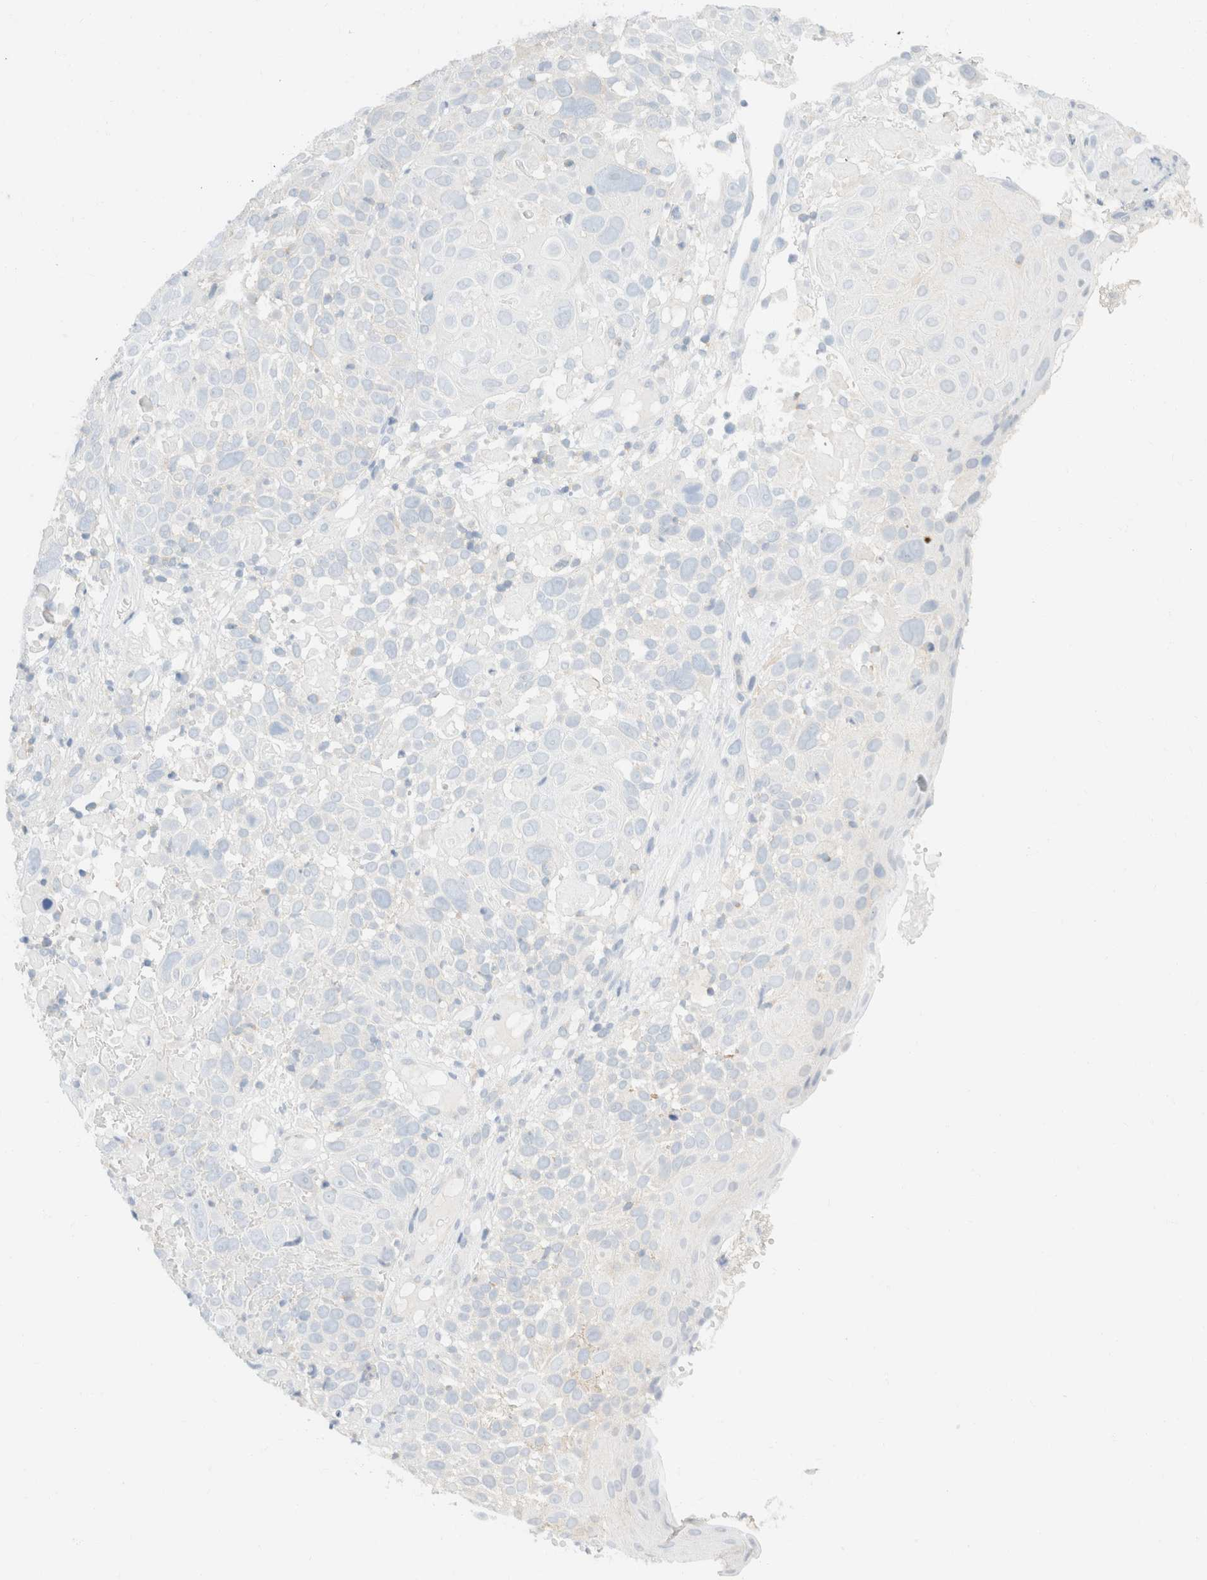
{"staining": {"intensity": "negative", "quantity": "none", "location": "none"}, "tissue": "cervical cancer", "cell_type": "Tumor cells", "image_type": "cancer", "snomed": [{"axis": "morphology", "description": "Squamous cell carcinoma, NOS"}, {"axis": "topography", "description": "Cervix"}], "caption": "A high-resolution image shows IHC staining of cervical squamous cell carcinoma, which shows no significant positivity in tumor cells.", "gene": "SH3GLB2", "patient": {"sex": "female", "age": 74}}